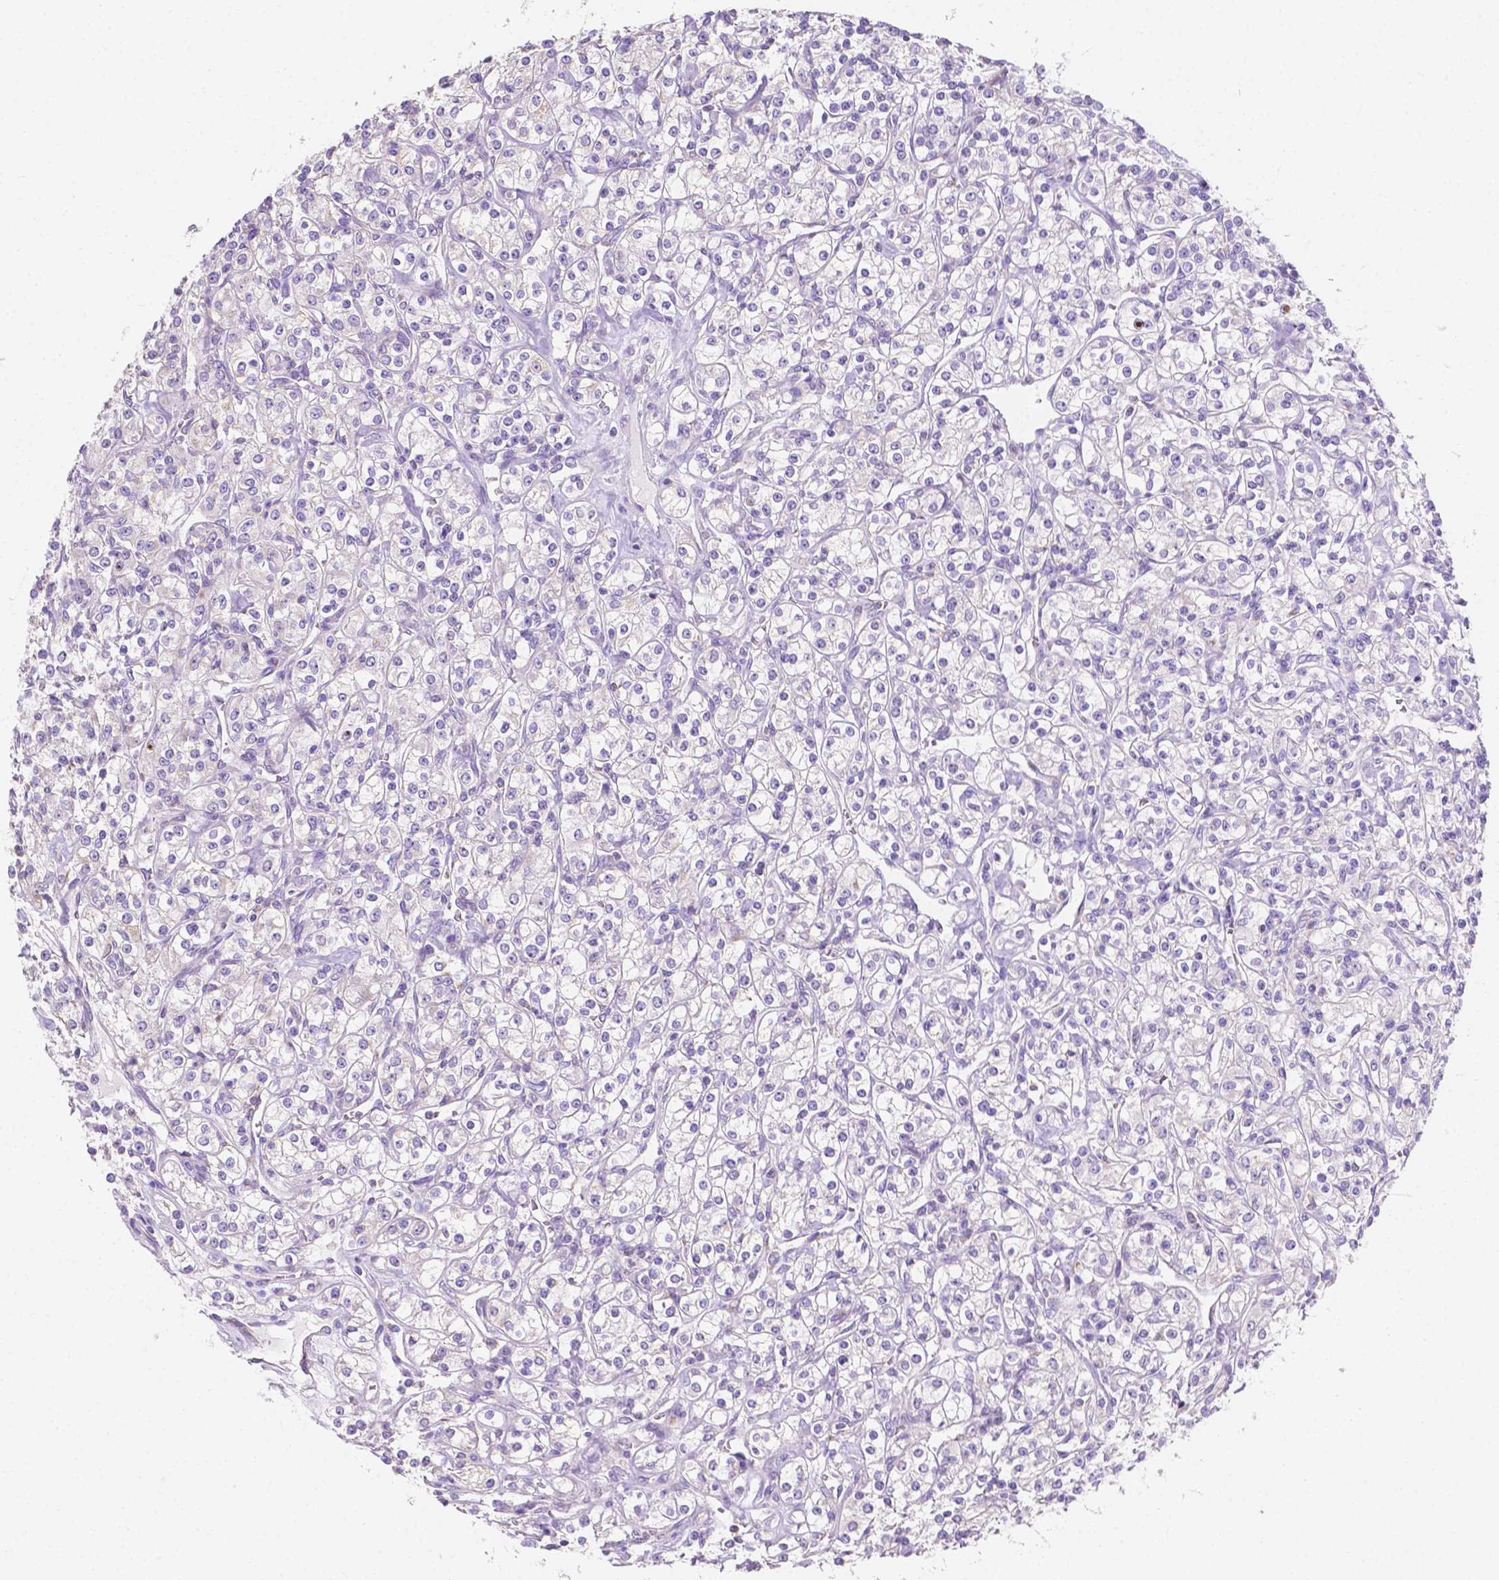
{"staining": {"intensity": "negative", "quantity": "none", "location": "none"}, "tissue": "renal cancer", "cell_type": "Tumor cells", "image_type": "cancer", "snomed": [{"axis": "morphology", "description": "Adenocarcinoma, NOS"}, {"axis": "topography", "description": "Kidney"}], "caption": "IHC photomicrograph of human adenocarcinoma (renal) stained for a protein (brown), which demonstrates no positivity in tumor cells.", "gene": "TMEM130", "patient": {"sex": "male", "age": 77}}